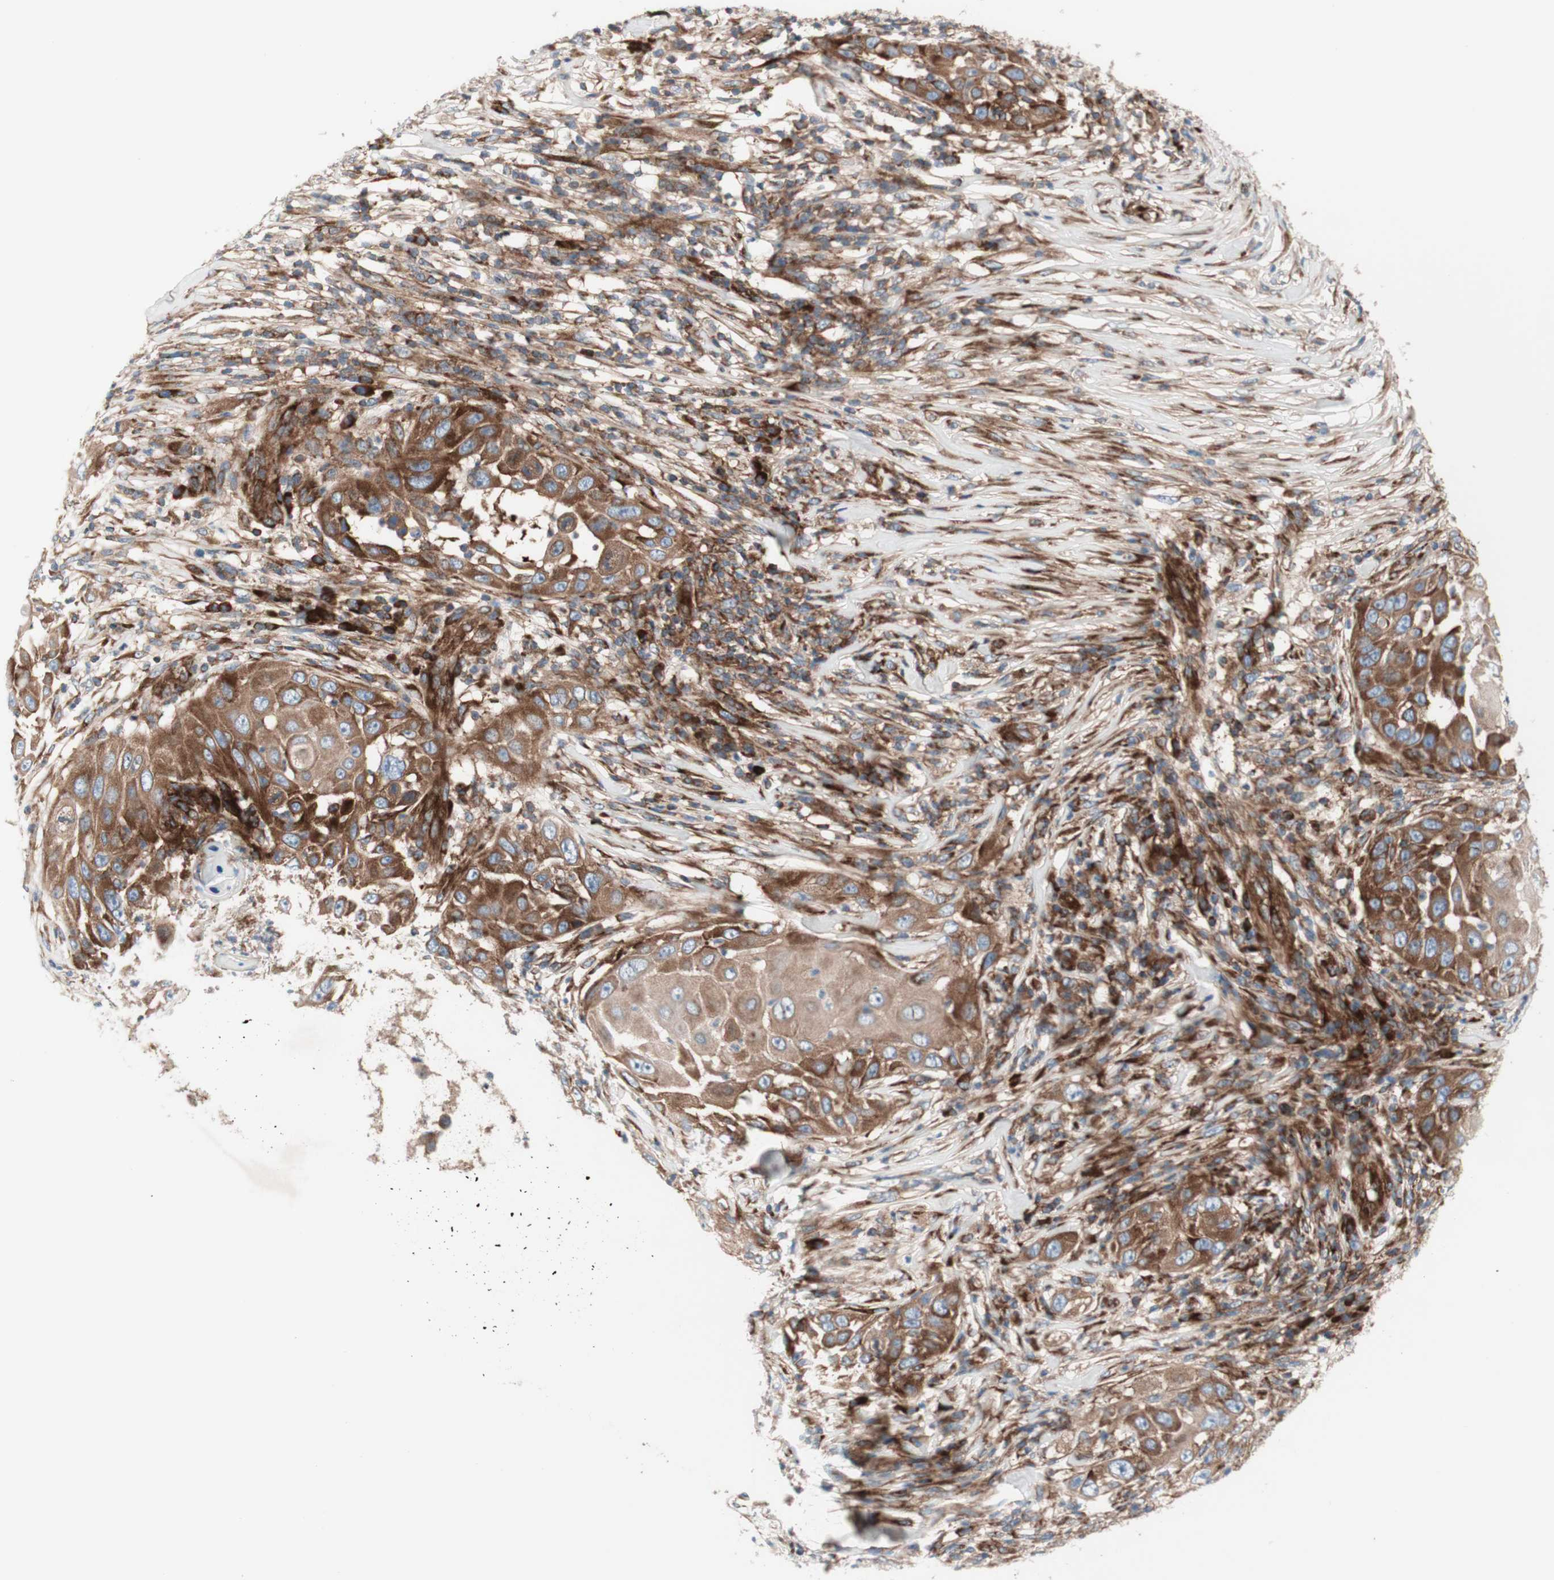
{"staining": {"intensity": "moderate", "quantity": ">75%", "location": "cytoplasmic/membranous"}, "tissue": "skin cancer", "cell_type": "Tumor cells", "image_type": "cancer", "snomed": [{"axis": "morphology", "description": "Squamous cell carcinoma, NOS"}, {"axis": "topography", "description": "Skin"}], "caption": "An image of human skin cancer stained for a protein shows moderate cytoplasmic/membranous brown staining in tumor cells.", "gene": "CCN4", "patient": {"sex": "female", "age": 44}}